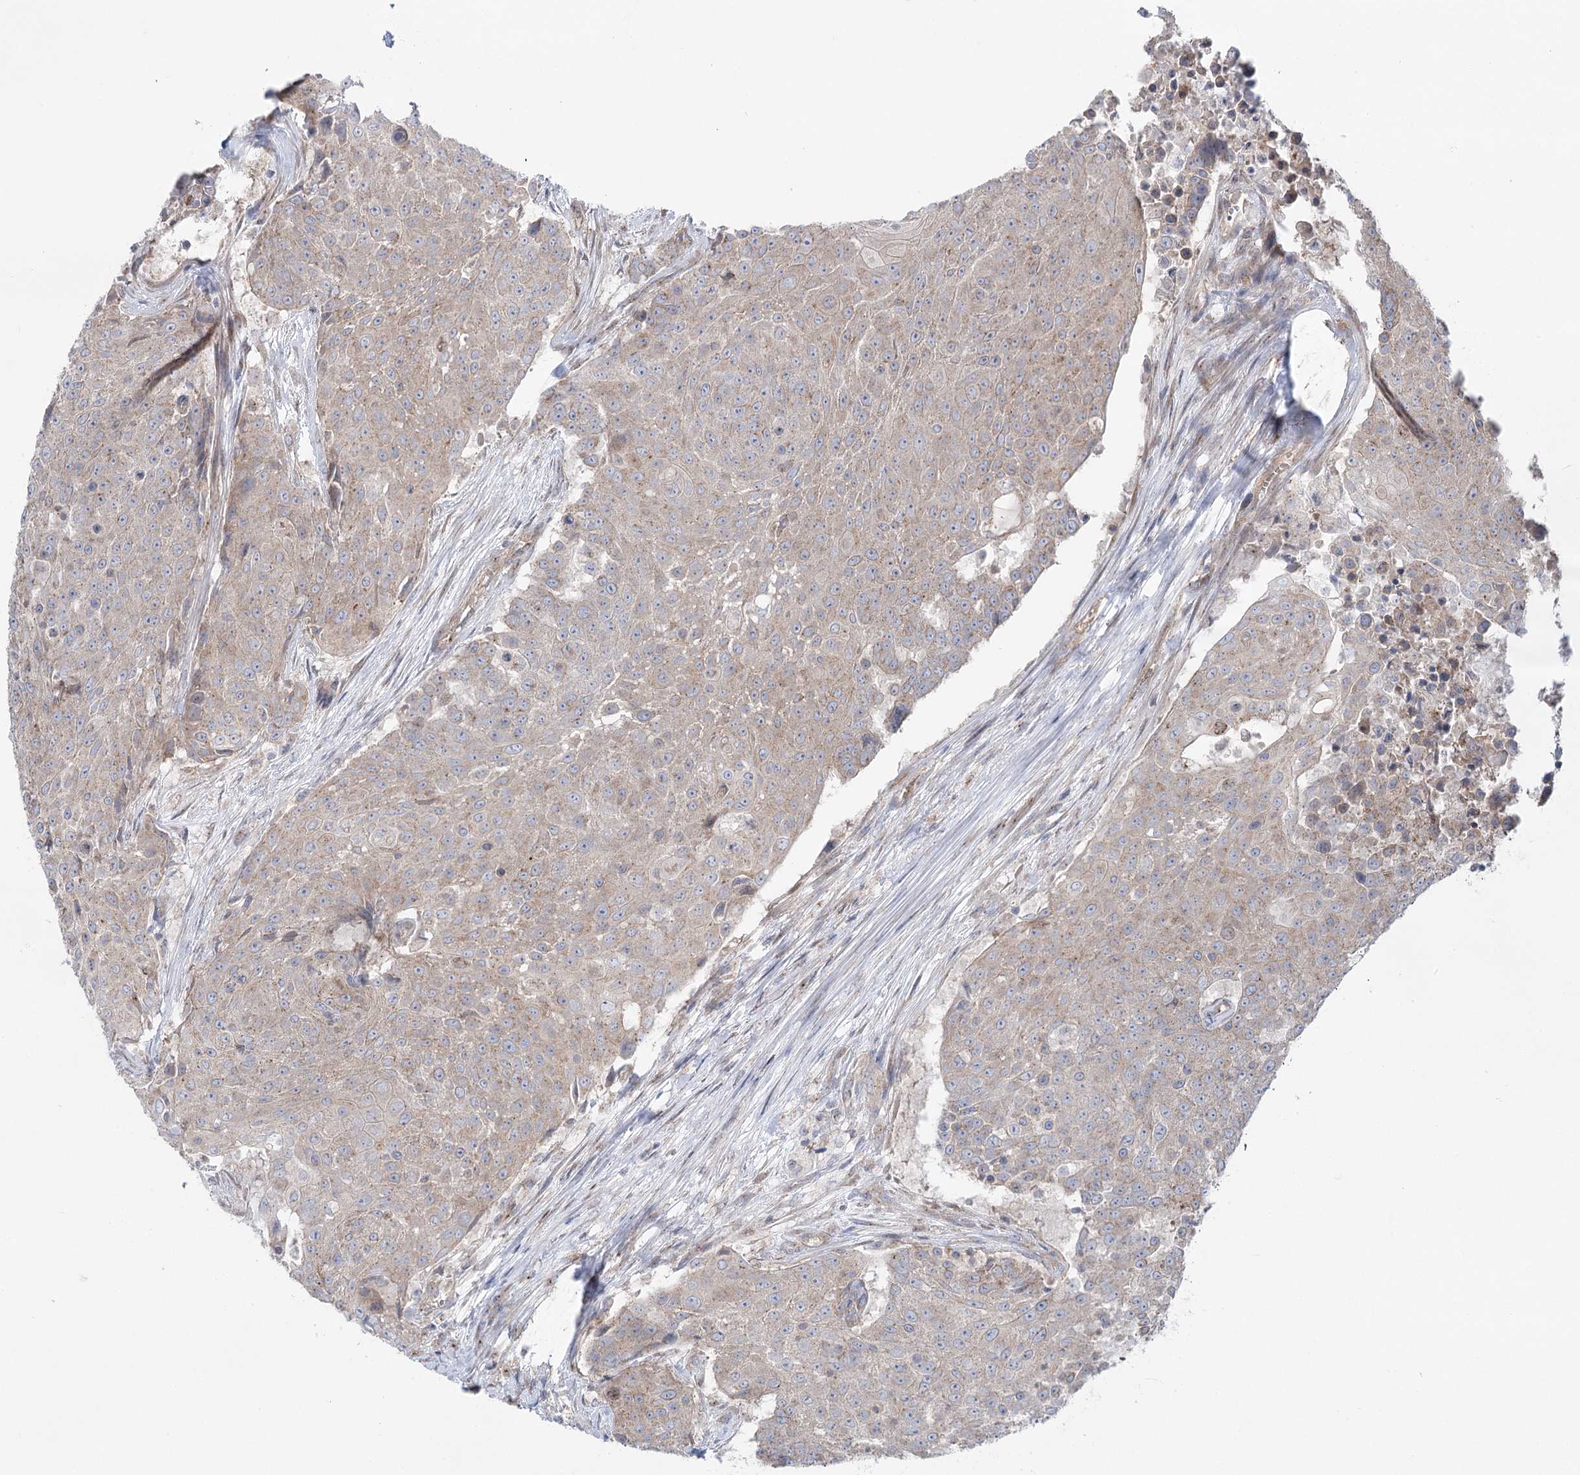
{"staining": {"intensity": "weak", "quantity": ">75%", "location": "cytoplasmic/membranous"}, "tissue": "urothelial cancer", "cell_type": "Tumor cells", "image_type": "cancer", "snomed": [{"axis": "morphology", "description": "Urothelial carcinoma, High grade"}, {"axis": "topography", "description": "Urinary bladder"}], "caption": "Urothelial cancer stained with immunohistochemistry demonstrates weak cytoplasmic/membranous positivity in approximately >75% of tumor cells. Using DAB (3,3'-diaminobenzidine) (brown) and hematoxylin (blue) stains, captured at high magnification using brightfield microscopy.", "gene": "SCN11A", "patient": {"sex": "female", "age": 63}}